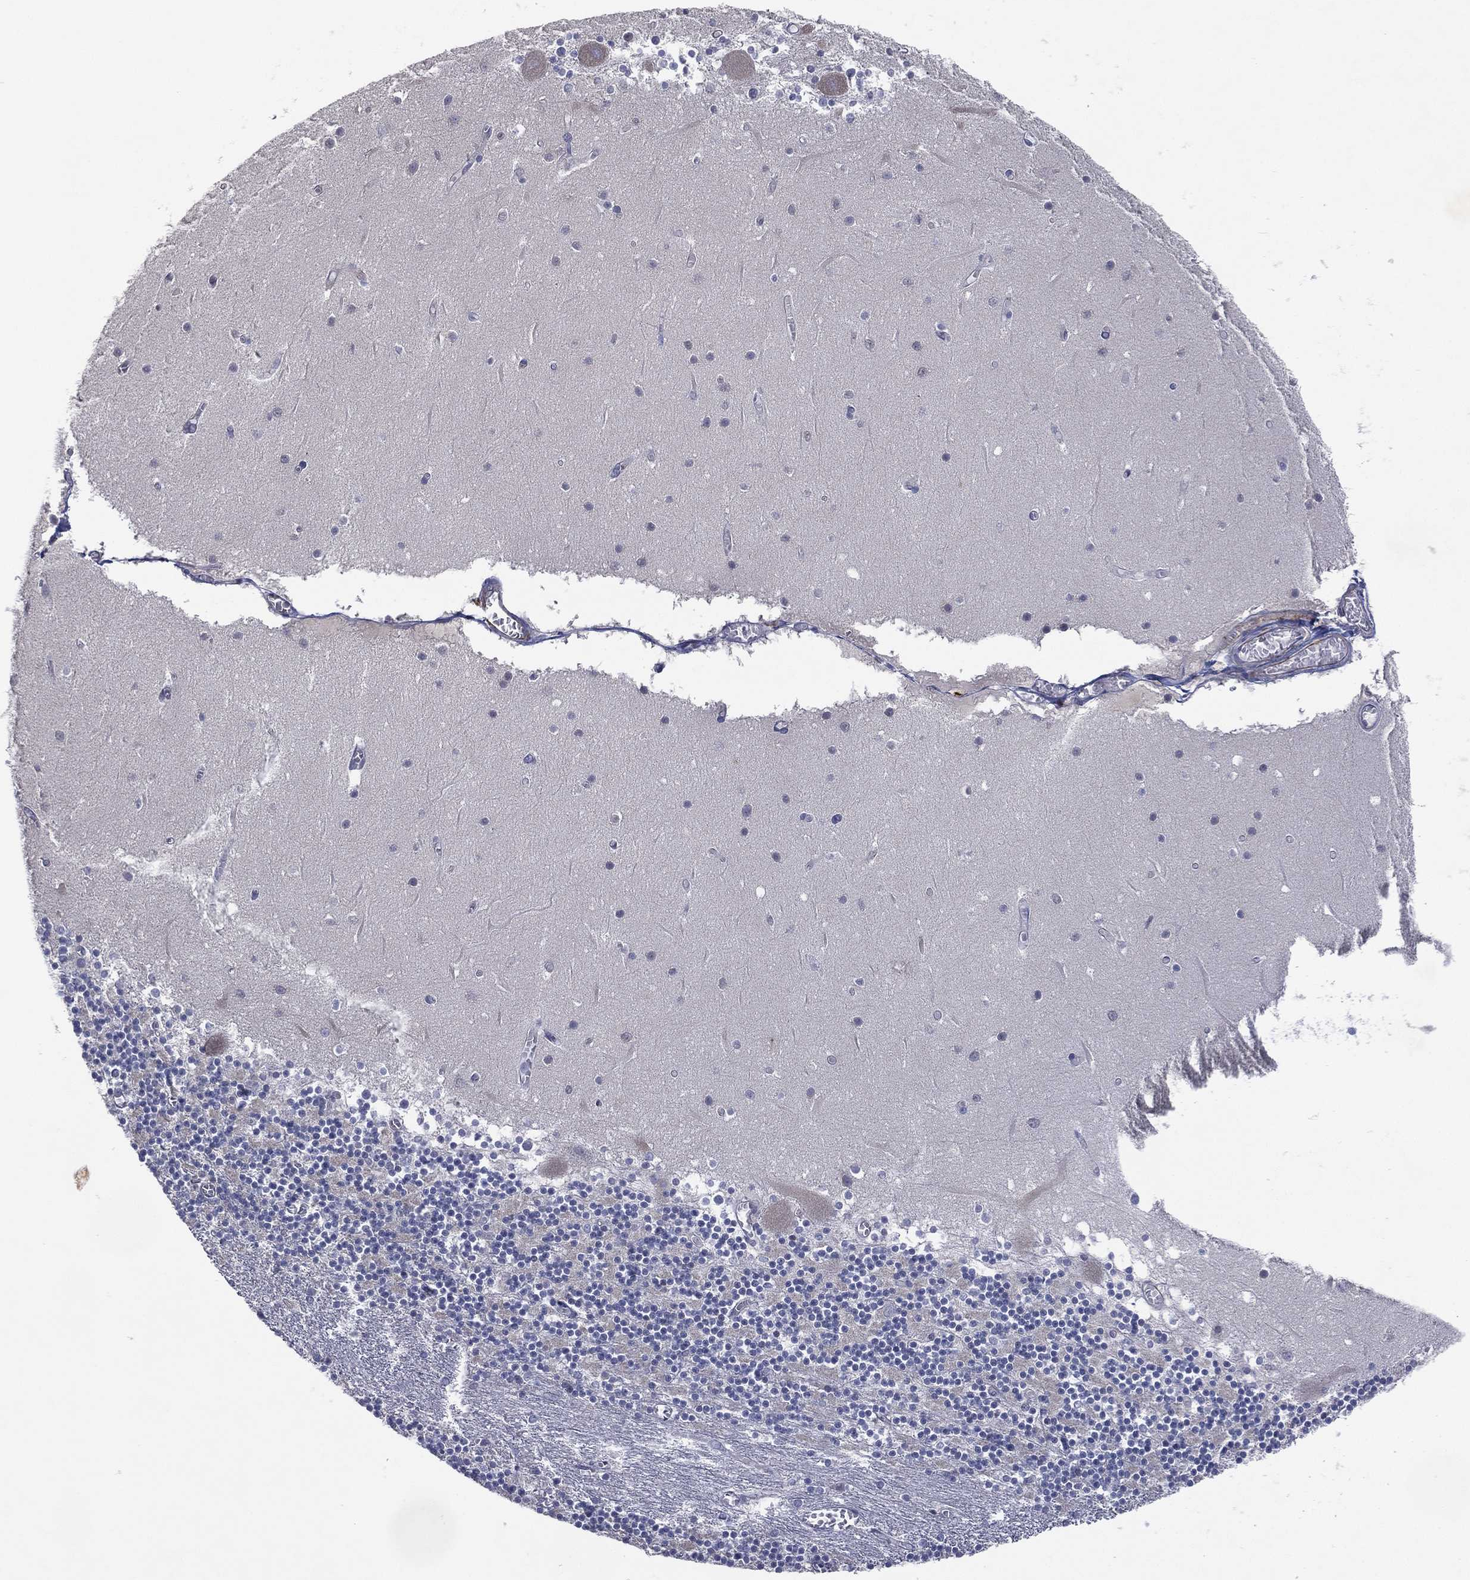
{"staining": {"intensity": "negative", "quantity": "none", "location": "none"}, "tissue": "cerebellum", "cell_type": "Cells in granular layer", "image_type": "normal", "snomed": [{"axis": "morphology", "description": "Normal tissue, NOS"}, {"axis": "topography", "description": "Cerebellum"}], "caption": "This is an immunohistochemistry histopathology image of unremarkable human cerebellum. There is no staining in cells in granular layer.", "gene": "FLI1", "patient": {"sex": "female", "age": 28}}